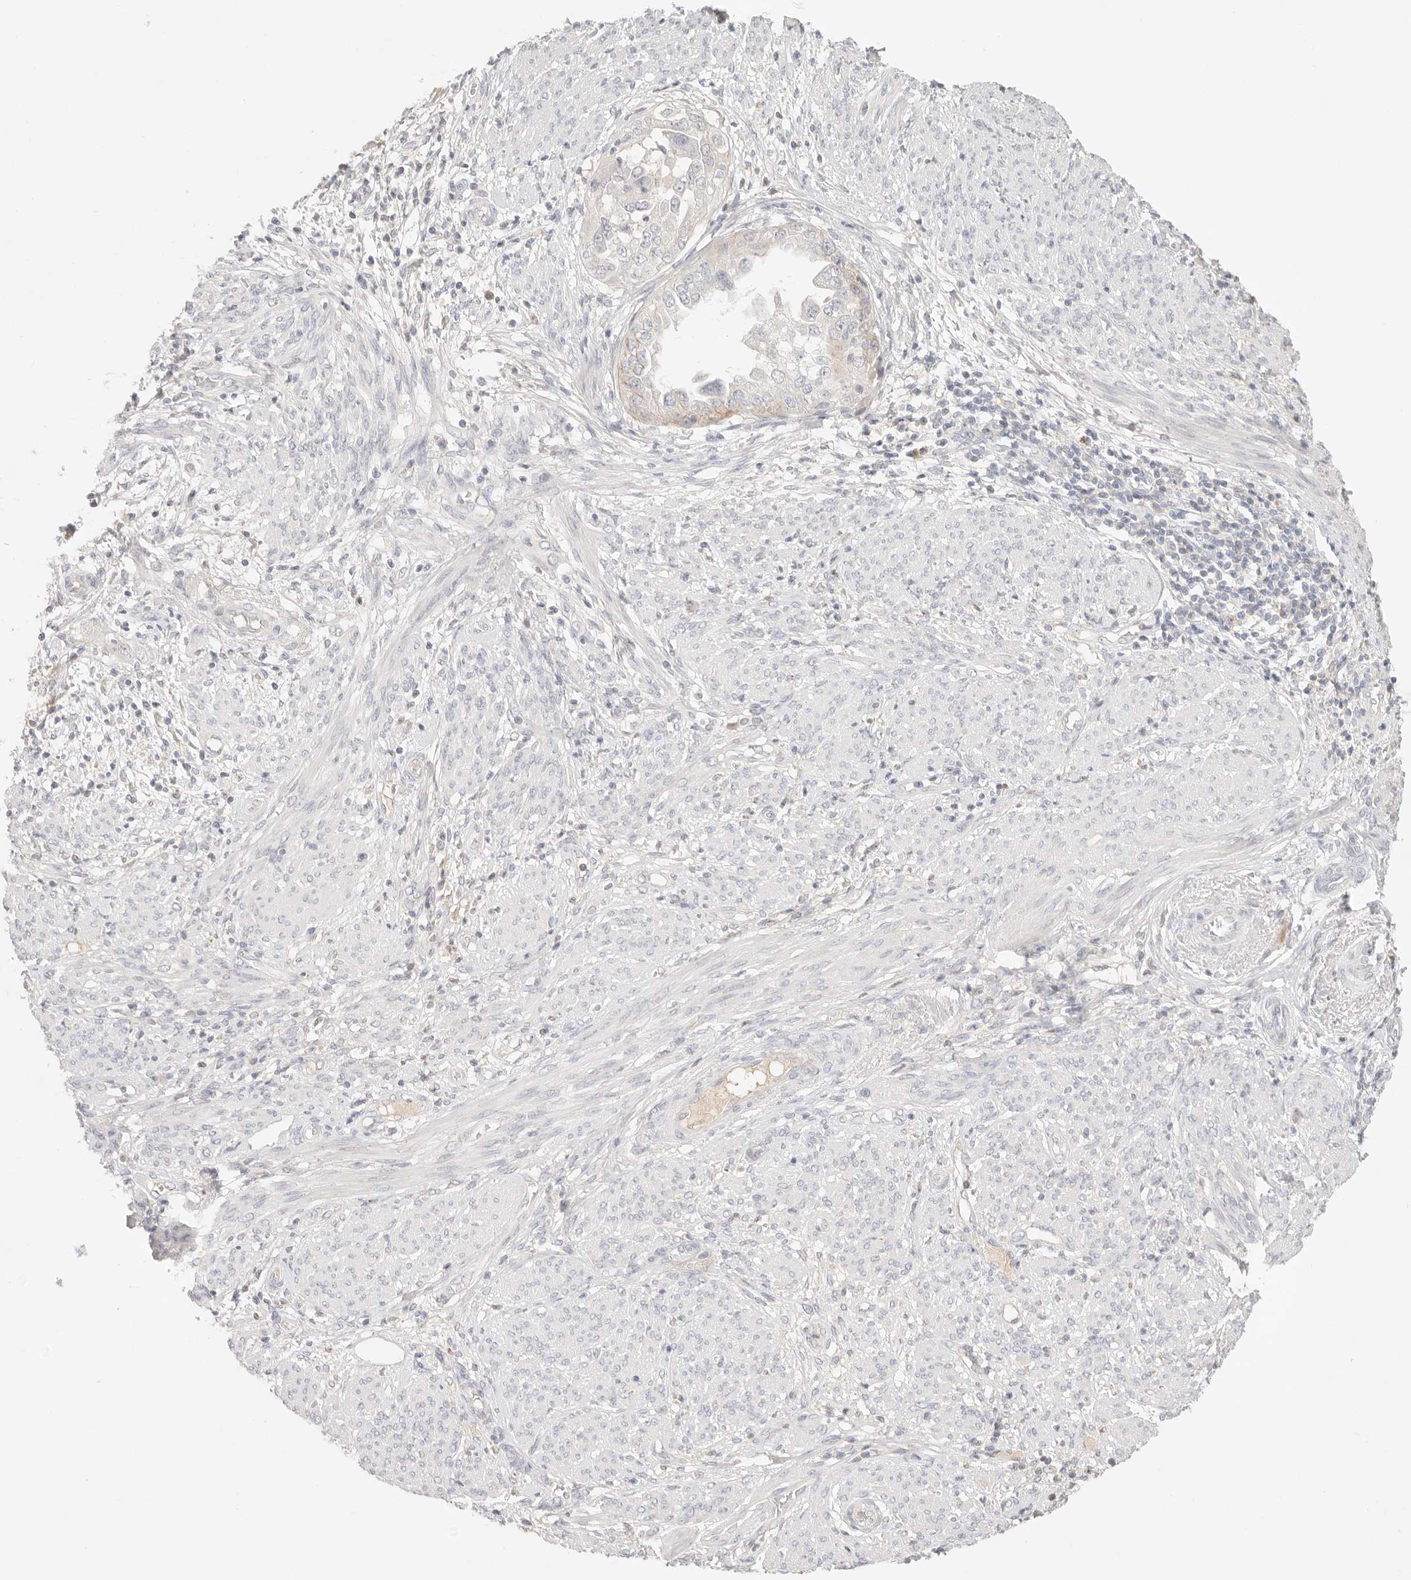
{"staining": {"intensity": "negative", "quantity": "none", "location": "none"}, "tissue": "endometrial cancer", "cell_type": "Tumor cells", "image_type": "cancer", "snomed": [{"axis": "morphology", "description": "Adenocarcinoma, NOS"}, {"axis": "topography", "description": "Endometrium"}], "caption": "Tumor cells show no significant protein expression in endometrial cancer.", "gene": "CEP120", "patient": {"sex": "female", "age": 85}}